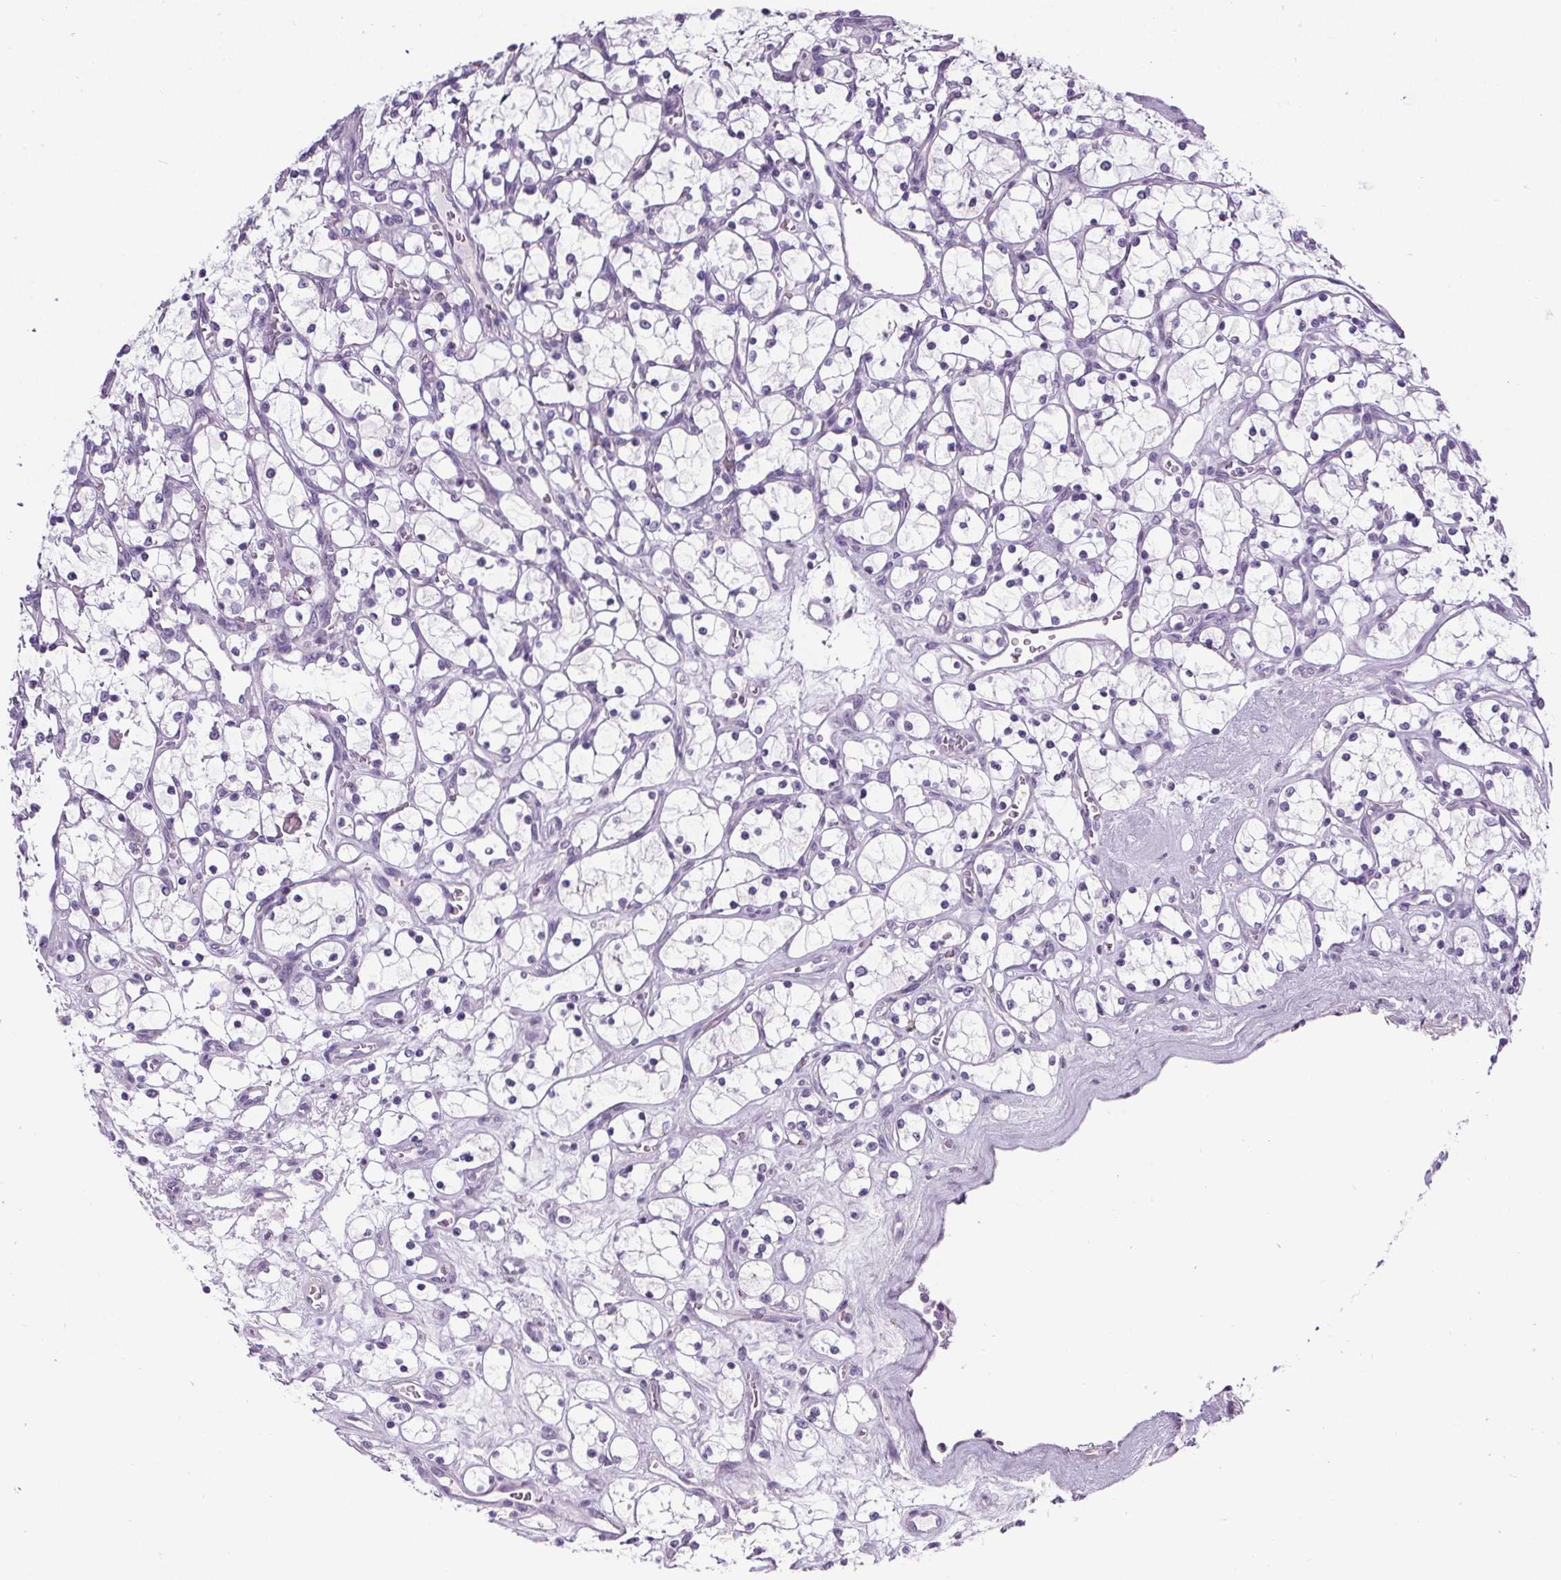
{"staining": {"intensity": "negative", "quantity": "none", "location": "none"}, "tissue": "renal cancer", "cell_type": "Tumor cells", "image_type": "cancer", "snomed": [{"axis": "morphology", "description": "Adenocarcinoma, NOS"}, {"axis": "topography", "description": "Kidney"}], "caption": "High power microscopy histopathology image of an immunohistochemistry histopathology image of renal cancer (adenocarcinoma), revealing no significant expression in tumor cells.", "gene": "ELAVL2", "patient": {"sex": "female", "age": 69}}